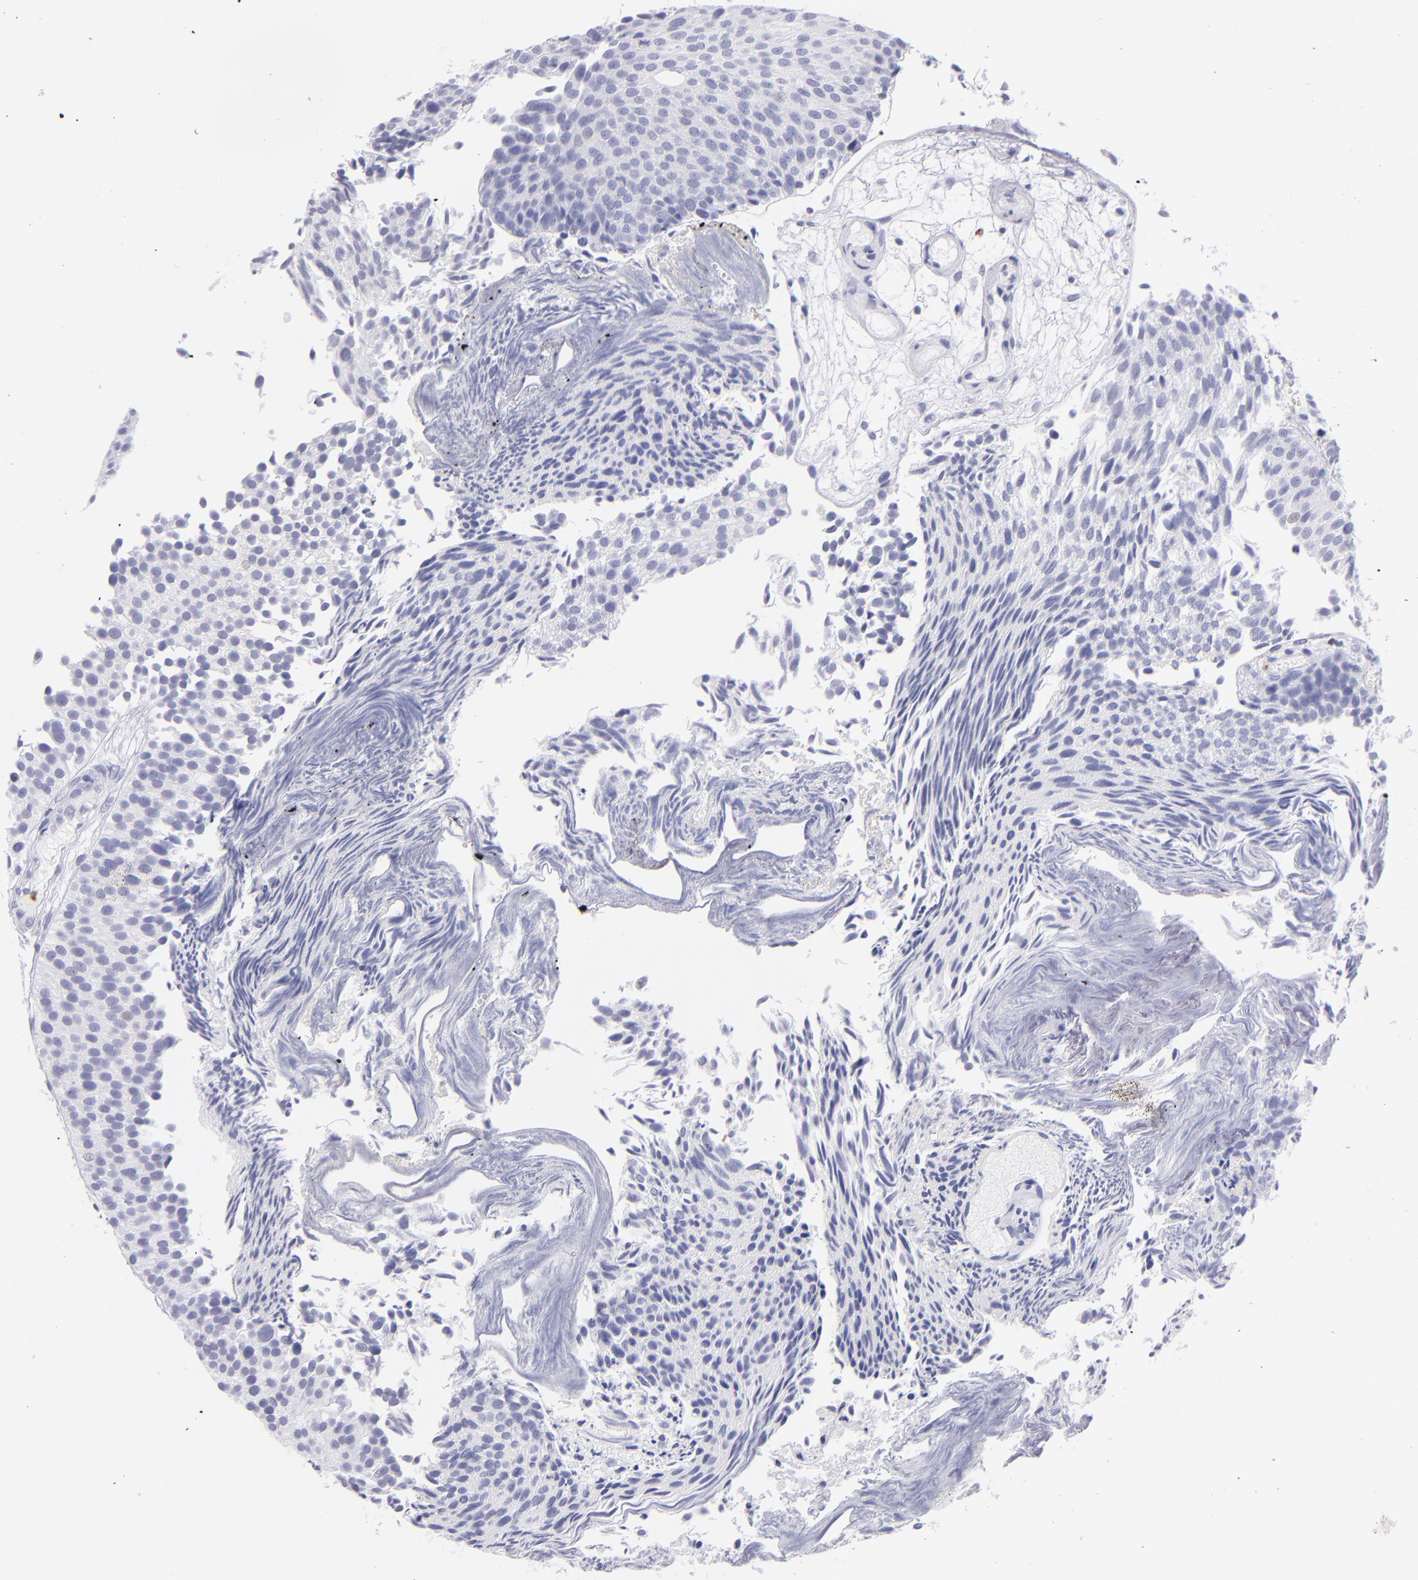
{"staining": {"intensity": "negative", "quantity": "none", "location": "none"}, "tissue": "urothelial cancer", "cell_type": "Tumor cells", "image_type": "cancer", "snomed": [{"axis": "morphology", "description": "Urothelial carcinoma, Low grade"}, {"axis": "topography", "description": "Urinary bladder"}], "caption": "Immunohistochemical staining of urothelial cancer reveals no significant positivity in tumor cells. (DAB (3,3'-diaminobenzidine) IHC visualized using brightfield microscopy, high magnification).", "gene": "PRF1", "patient": {"sex": "male", "age": 84}}